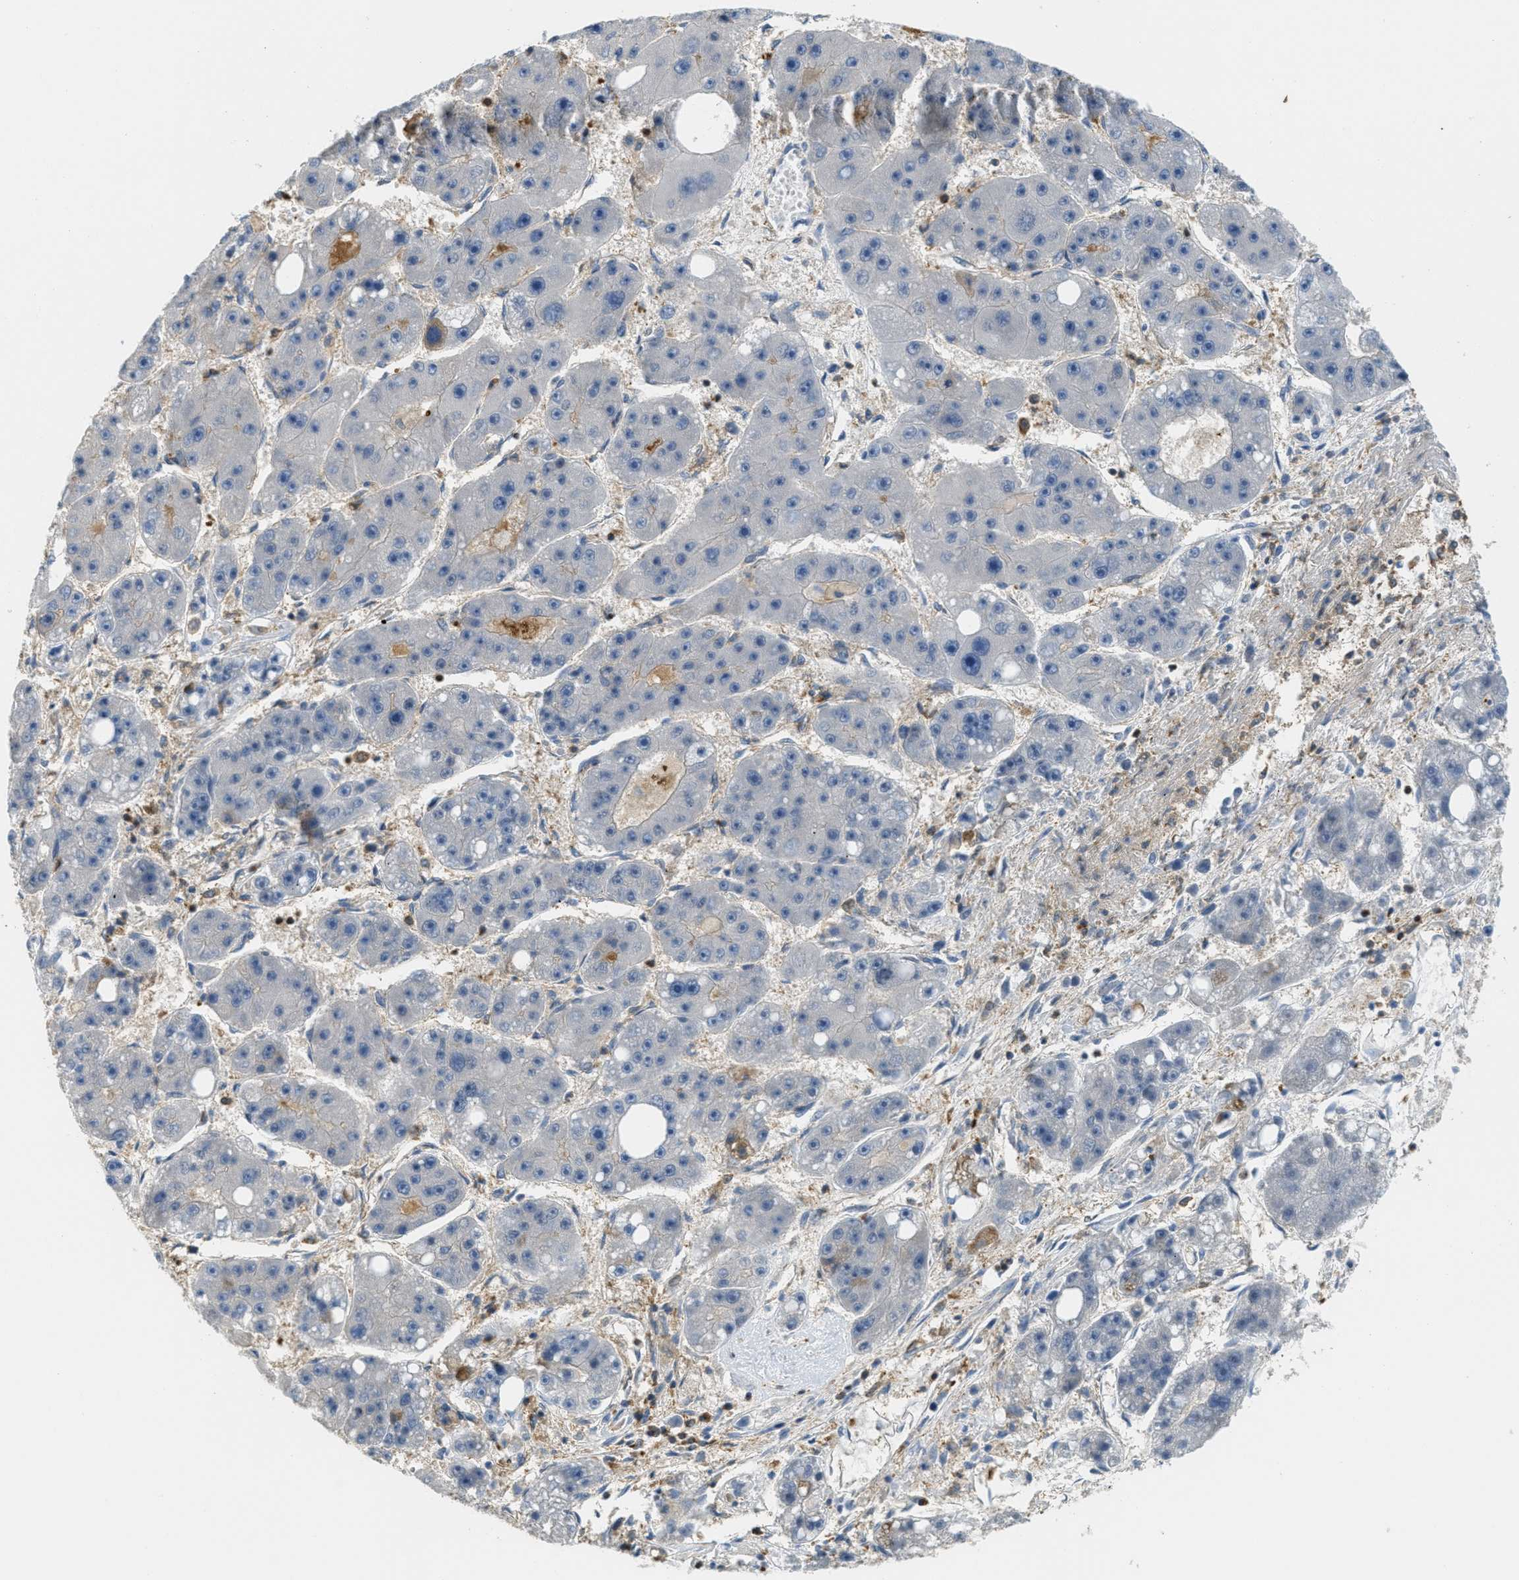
{"staining": {"intensity": "negative", "quantity": "none", "location": "none"}, "tissue": "liver cancer", "cell_type": "Tumor cells", "image_type": "cancer", "snomed": [{"axis": "morphology", "description": "Carcinoma, Hepatocellular, NOS"}, {"axis": "topography", "description": "Liver"}], "caption": "High power microscopy photomicrograph of an immunohistochemistry (IHC) image of liver hepatocellular carcinoma, revealing no significant staining in tumor cells. (DAB immunohistochemistry, high magnification).", "gene": "GRIK2", "patient": {"sex": "female", "age": 61}}